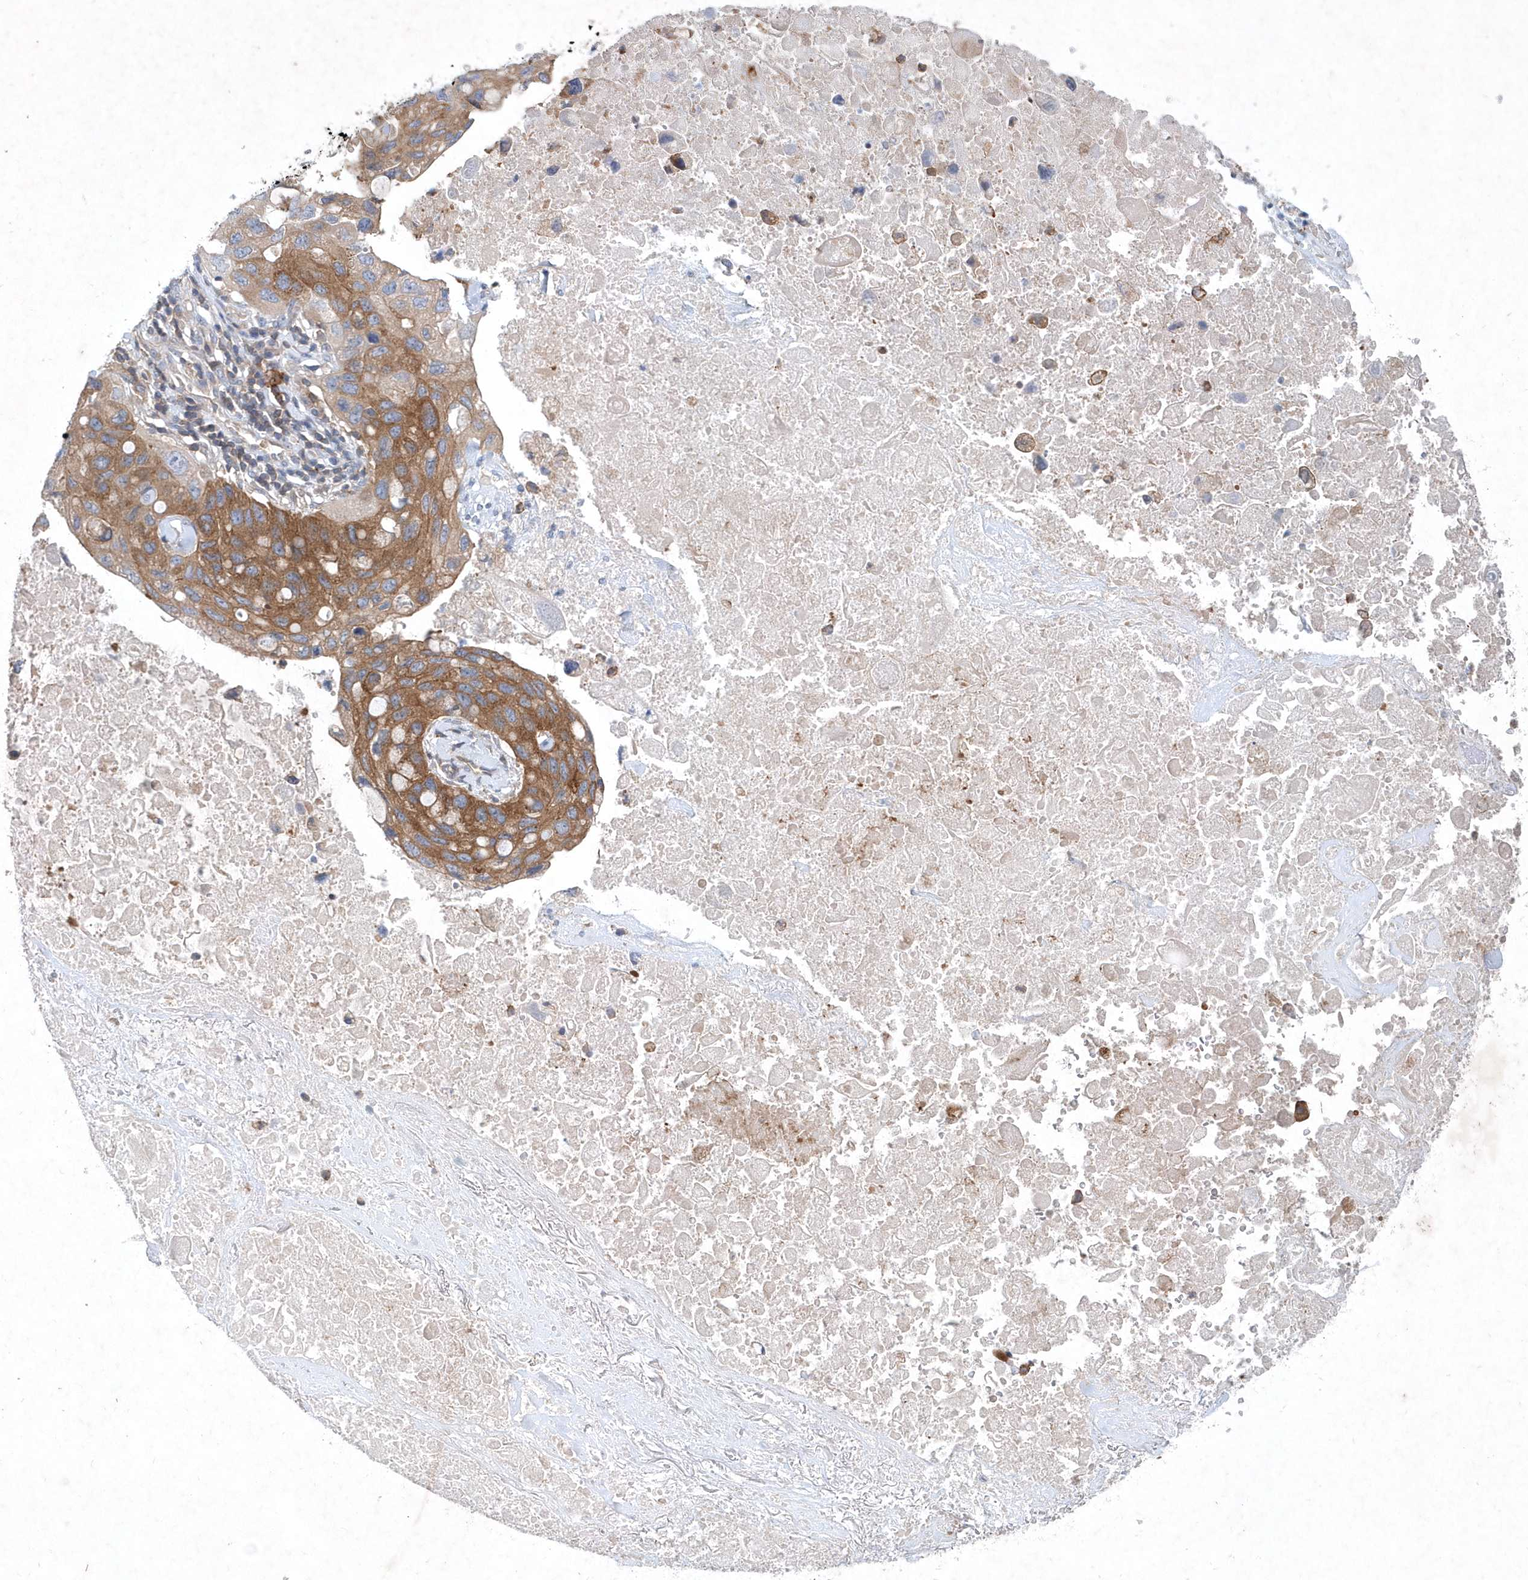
{"staining": {"intensity": "moderate", "quantity": ">75%", "location": "cytoplasmic/membranous"}, "tissue": "lung cancer", "cell_type": "Tumor cells", "image_type": "cancer", "snomed": [{"axis": "morphology", "description": "Squamous cell carcinoma, NOS"}, {"axis": "topography", "description": "Lung"}], "caption": "The micrograph reveals staining of lung cancer, revealing moderate cytoplasmic/membranous protein expression (brown color) within tumor cells.", "gene": "P2RY10", "patient": {"sex": "female", "age": 73}}